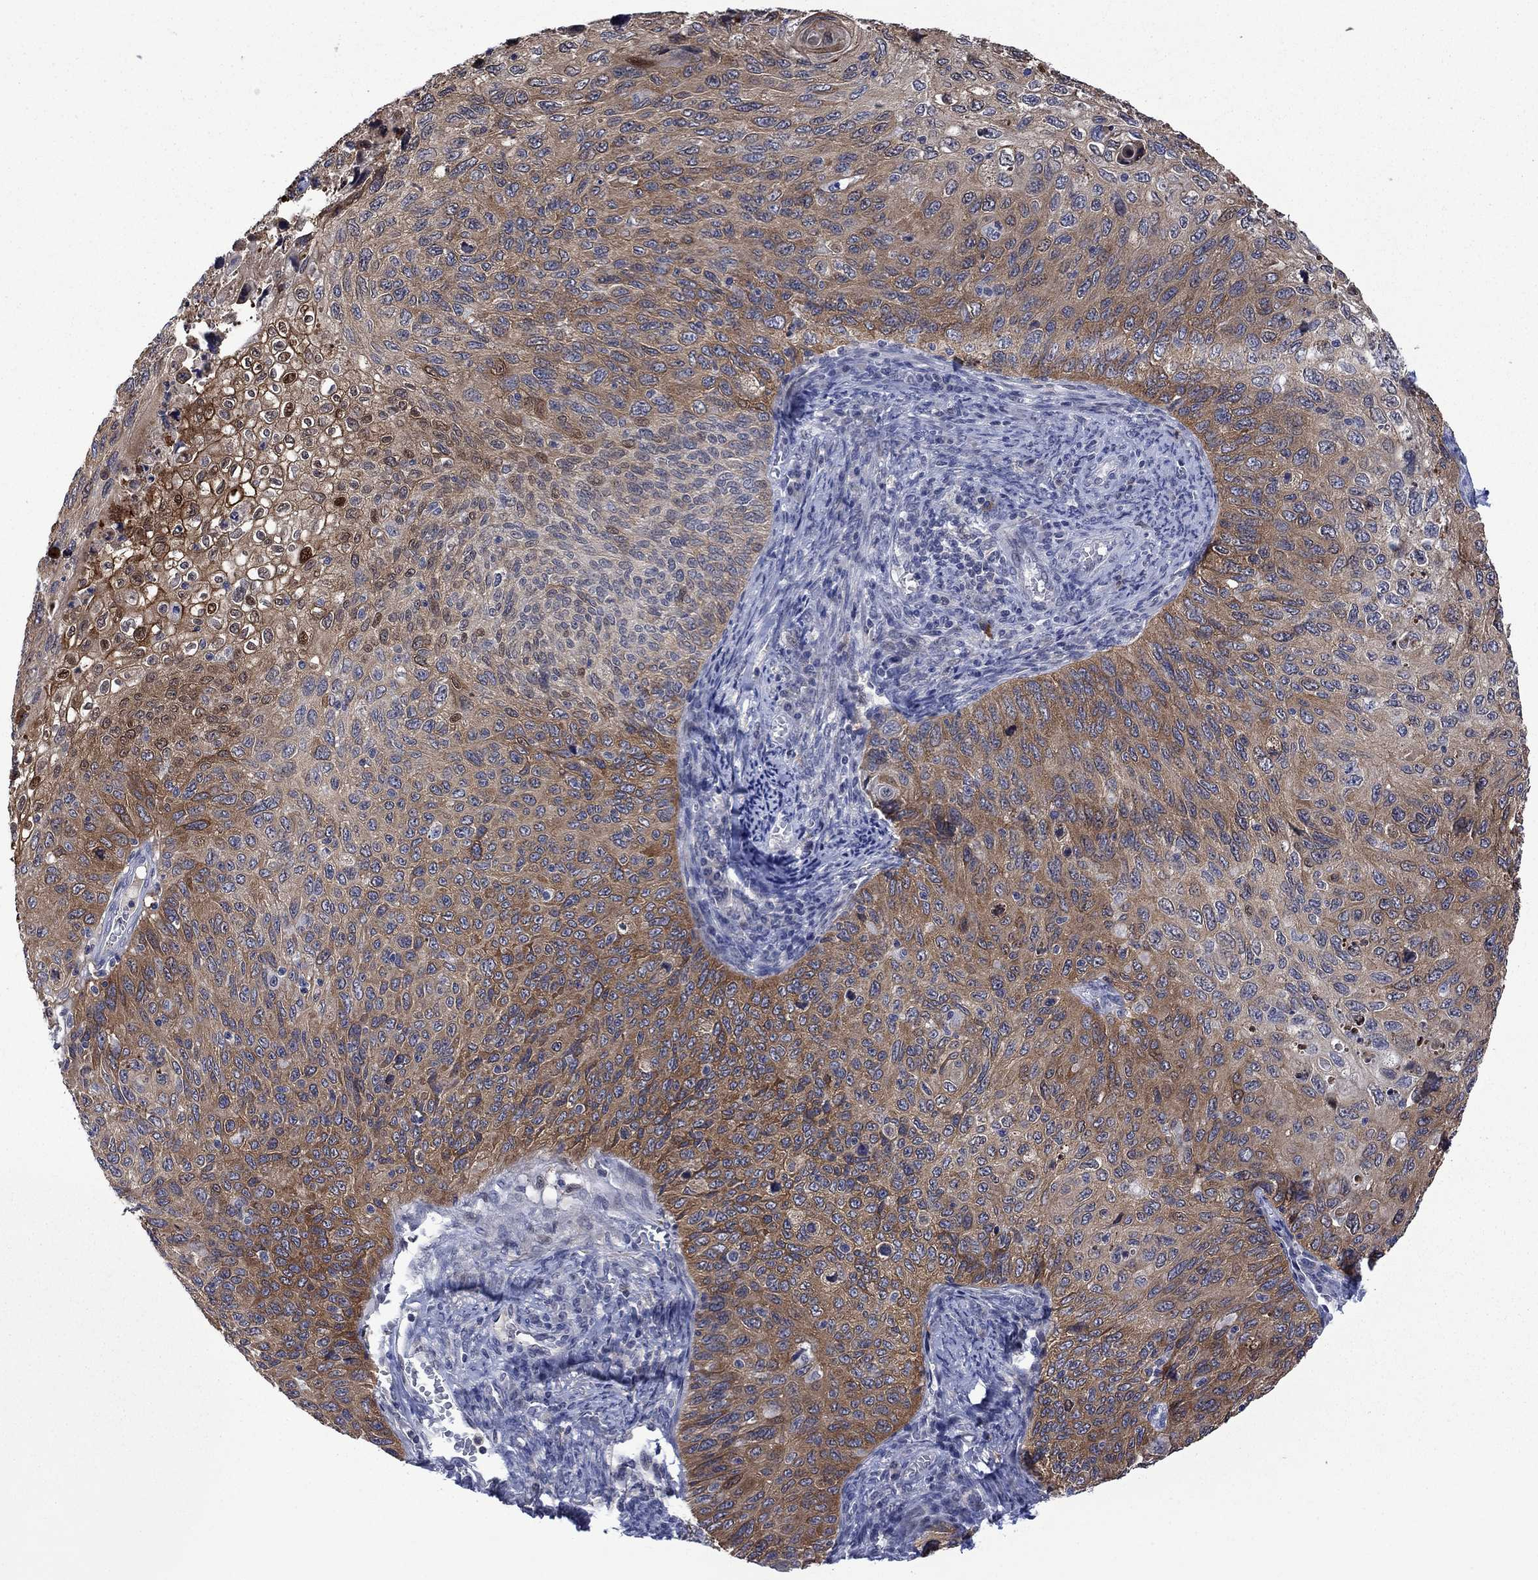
{"staining": {"intensity": "strong", "quantity": "25%-75%", "location": "cytoplasmic/membranous"}, "tissue": "cervical cancer", "cell_type": "Tumor cells", "image_type": "cancer", "snomed": [{"axis": "morphology", "description": "Squamous cell carcinoma, NOS"}, {"axis": "topography", "description": "Cervix"}], "caption": "Immunohistochemistry (IHC) of squamous cell carcinoma (cervical) shows high levels of strong cytoplasmic/membranous expression in about 25%-75% of tumor cells. (Stains: DAB in brown, nuclei in blue, Microscopy: brightfield microscopy at high magnification).", "gene": "AGL", "patient": {"sex": "female", "age": 70}}